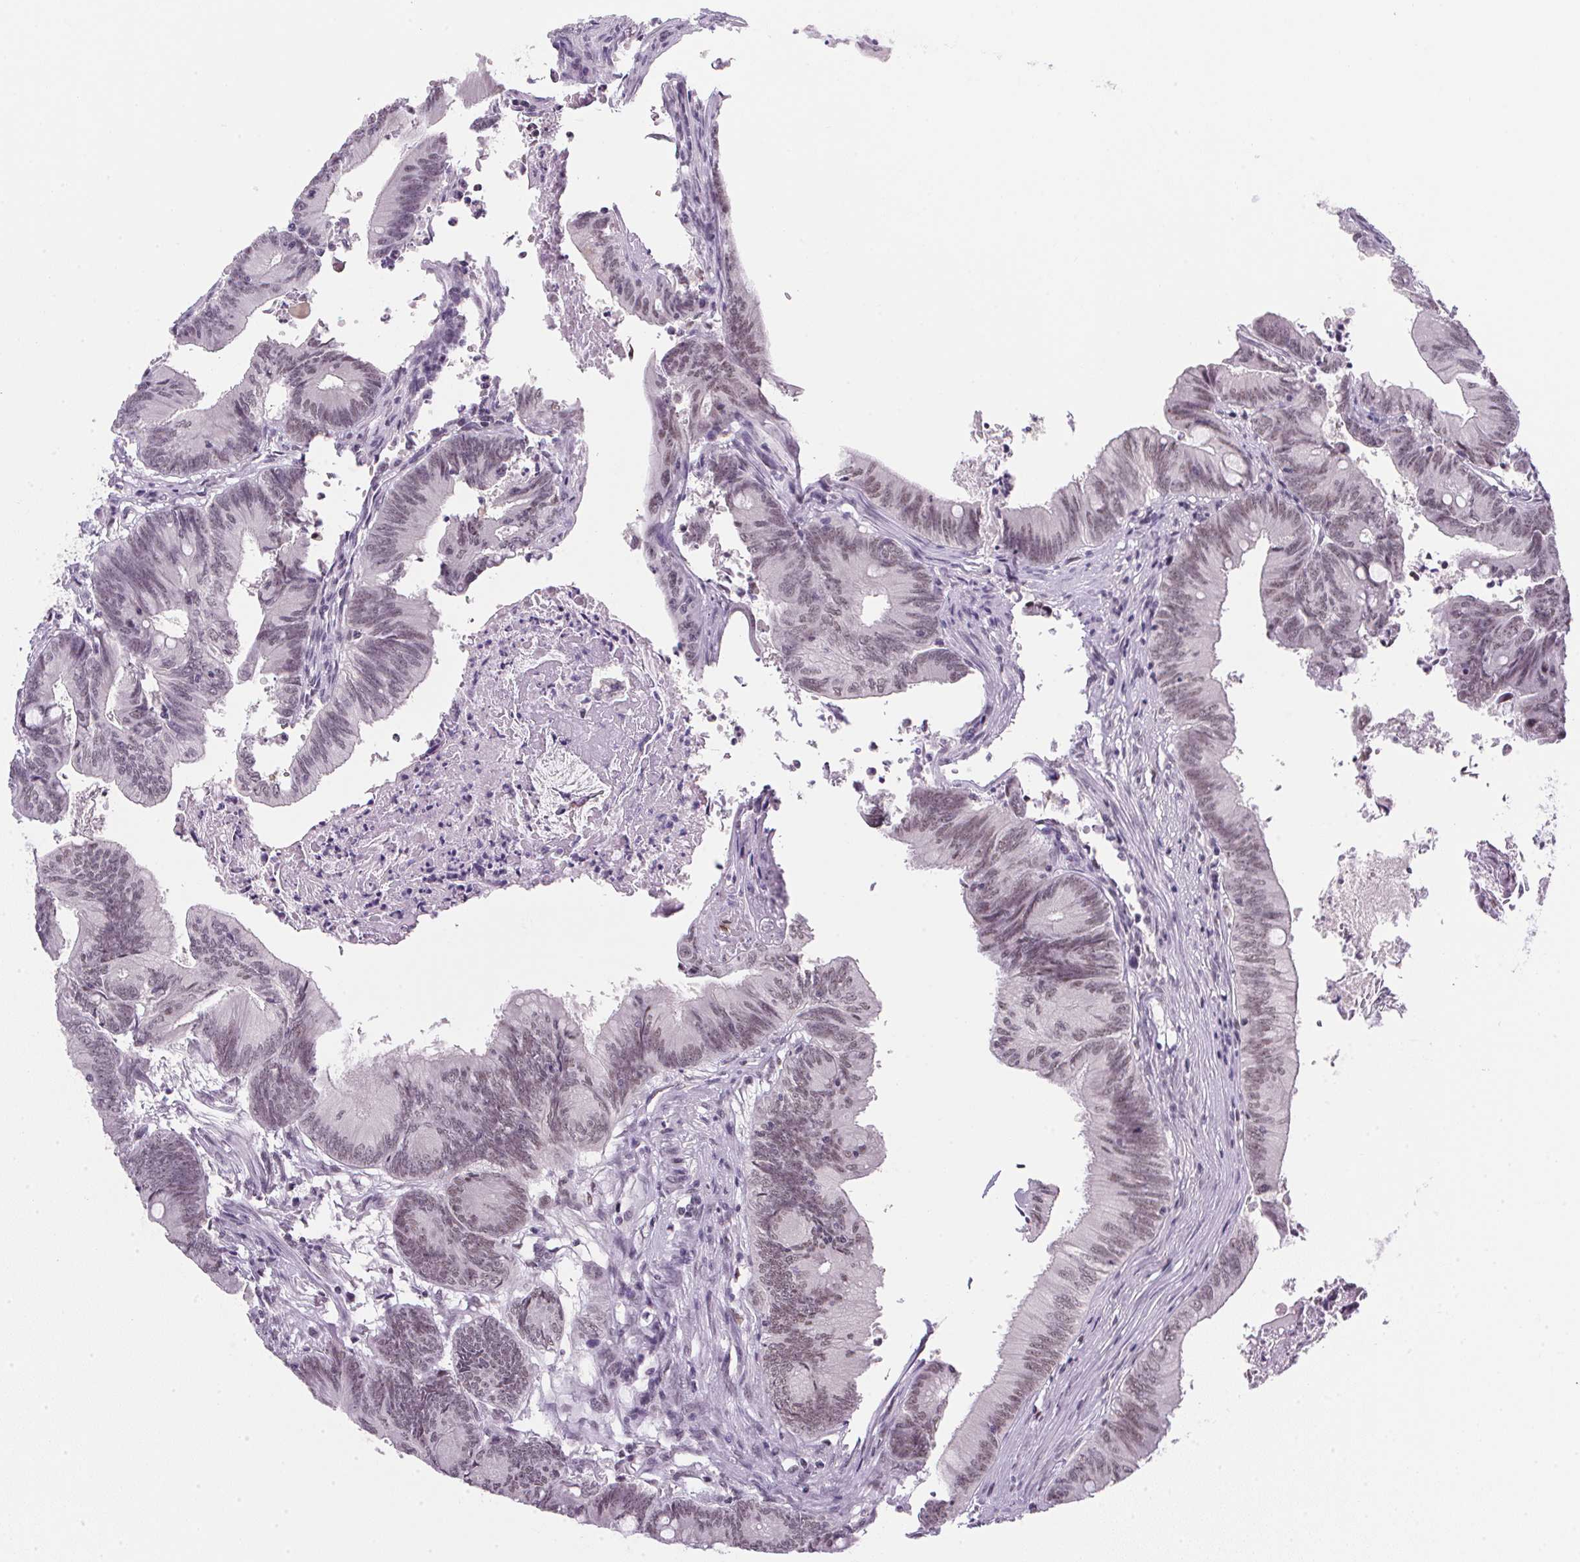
{"staining": {"intensity": "weak", "quantity": "25%-75%", "location": "nuclear"}, "tissue": "colorectal cancer", "cell_type": "Tumor cells", "image_type": "cancer", "snomed": [{"axis": "morphology", "description": "Adenocarcinoma, NOS"}, {"axis": "topography", "description": "Colon"}], "caption": "A brown stain shows weak nuclear positivity of a protein in human colorectal adenocarcinoma tumor cells. (IHC, brightfield microscopy, high magnification).", "gene": "SRSF7", "patient": {"sex": "female", "age": 70}}